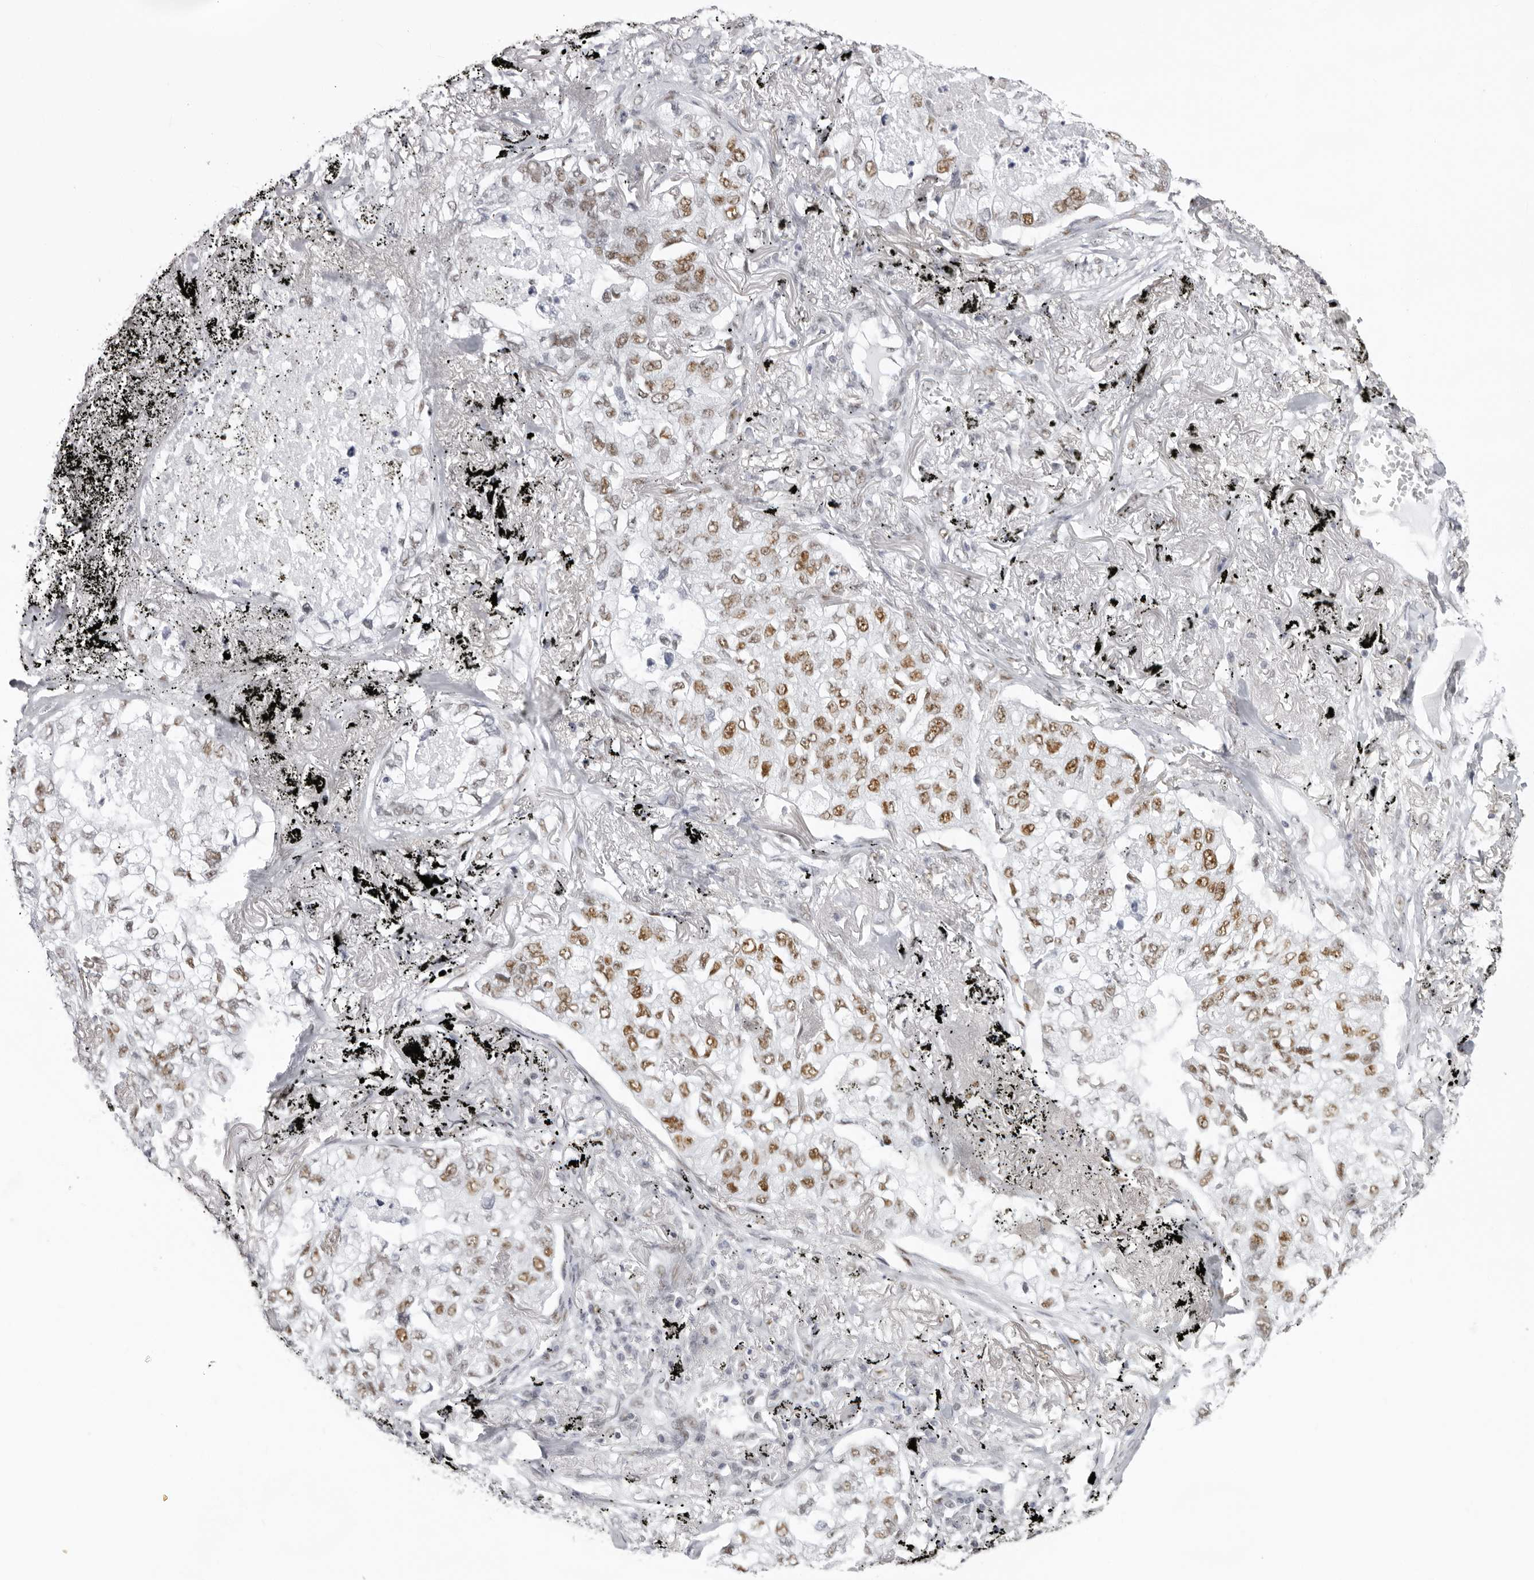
{"staining": {"intensity": "moderate", "quantity": ">75%", "location": "nuclear"}, "tissue": "lung cancer", "cell_type": "Tumor cells", "image_type": "cancer", "snomed": [{"axis": "morphology", "description": "Adenocarcinoma, NOS"}, {"axis": "topography", "description": "Lung"}], "caption": "A photomicrograph of human lung adenocarcinoma stained for a protein exhibits moderate nuclear brown staining in tumor cells. Immunohistochemistry (ihc) stains the protein of interest in brown and the nuclei are stained blue.", "gene": "IRF2BP2", "patient": {"sex": "male", "age": 65}}